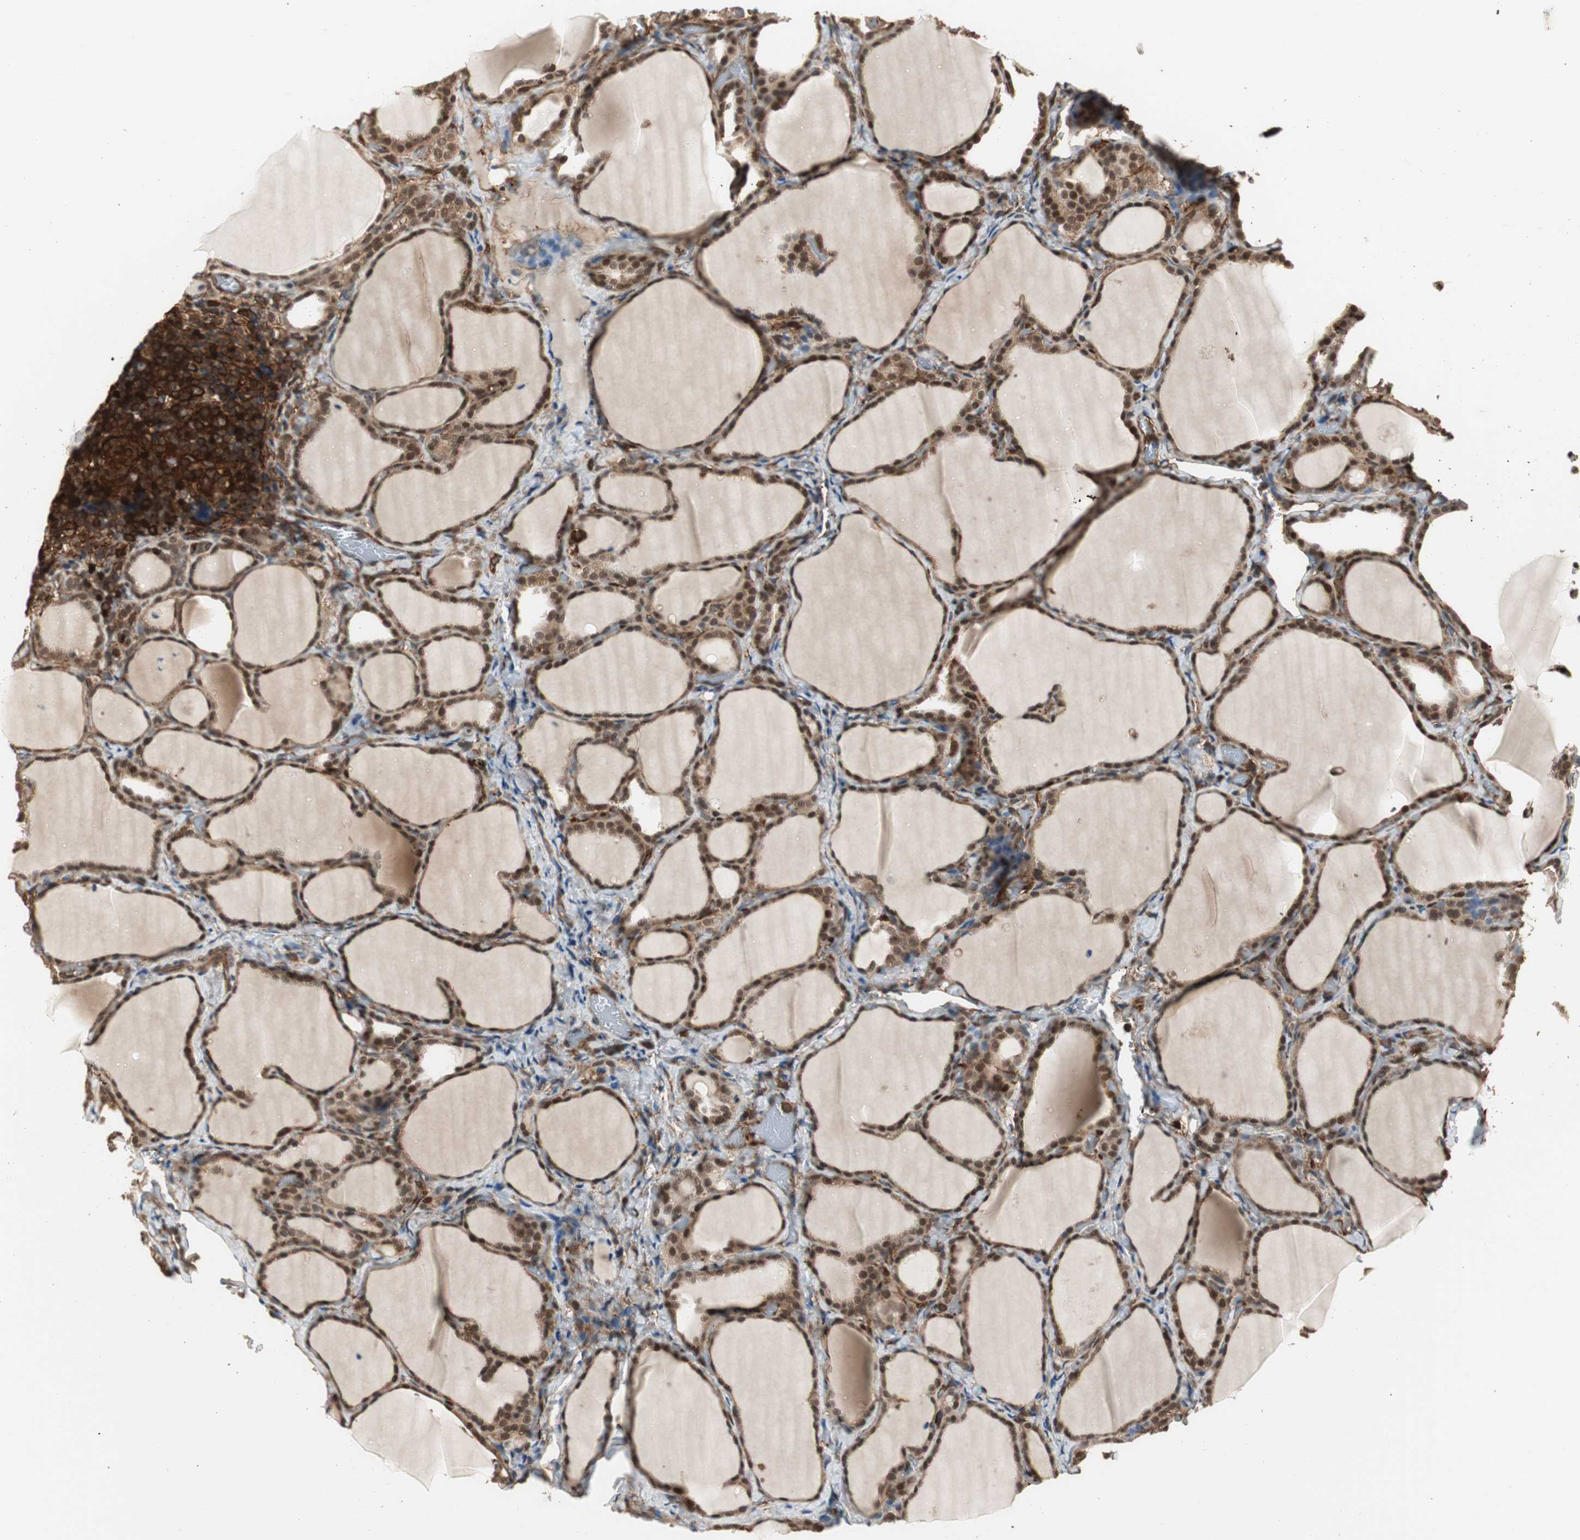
{"staining": {"intensity": "moderate", "quantity": ">75%", "location": "cytoplasmic/membranous"}, "tissue": "thyroid cancer", "cell_type": "Tumor cells", "image_type": "cancer", "snomed": [{"axis": "morphology", "description": "Papillary adenocarcinoma, NOS"}, {"axis": "topography", "description": "Thyroid gland"}], "caption": "The immunohistochemical stain highlights moderate cytoplasmic/membranous staining in tumor cells of papillary adenocarcinoma (thyroid) tissue. (brown staining indicates protein expression, while blue staining denotes nuclei).", "gene": "PTPN11", "patient": {"sex": "female", "age": 30}}